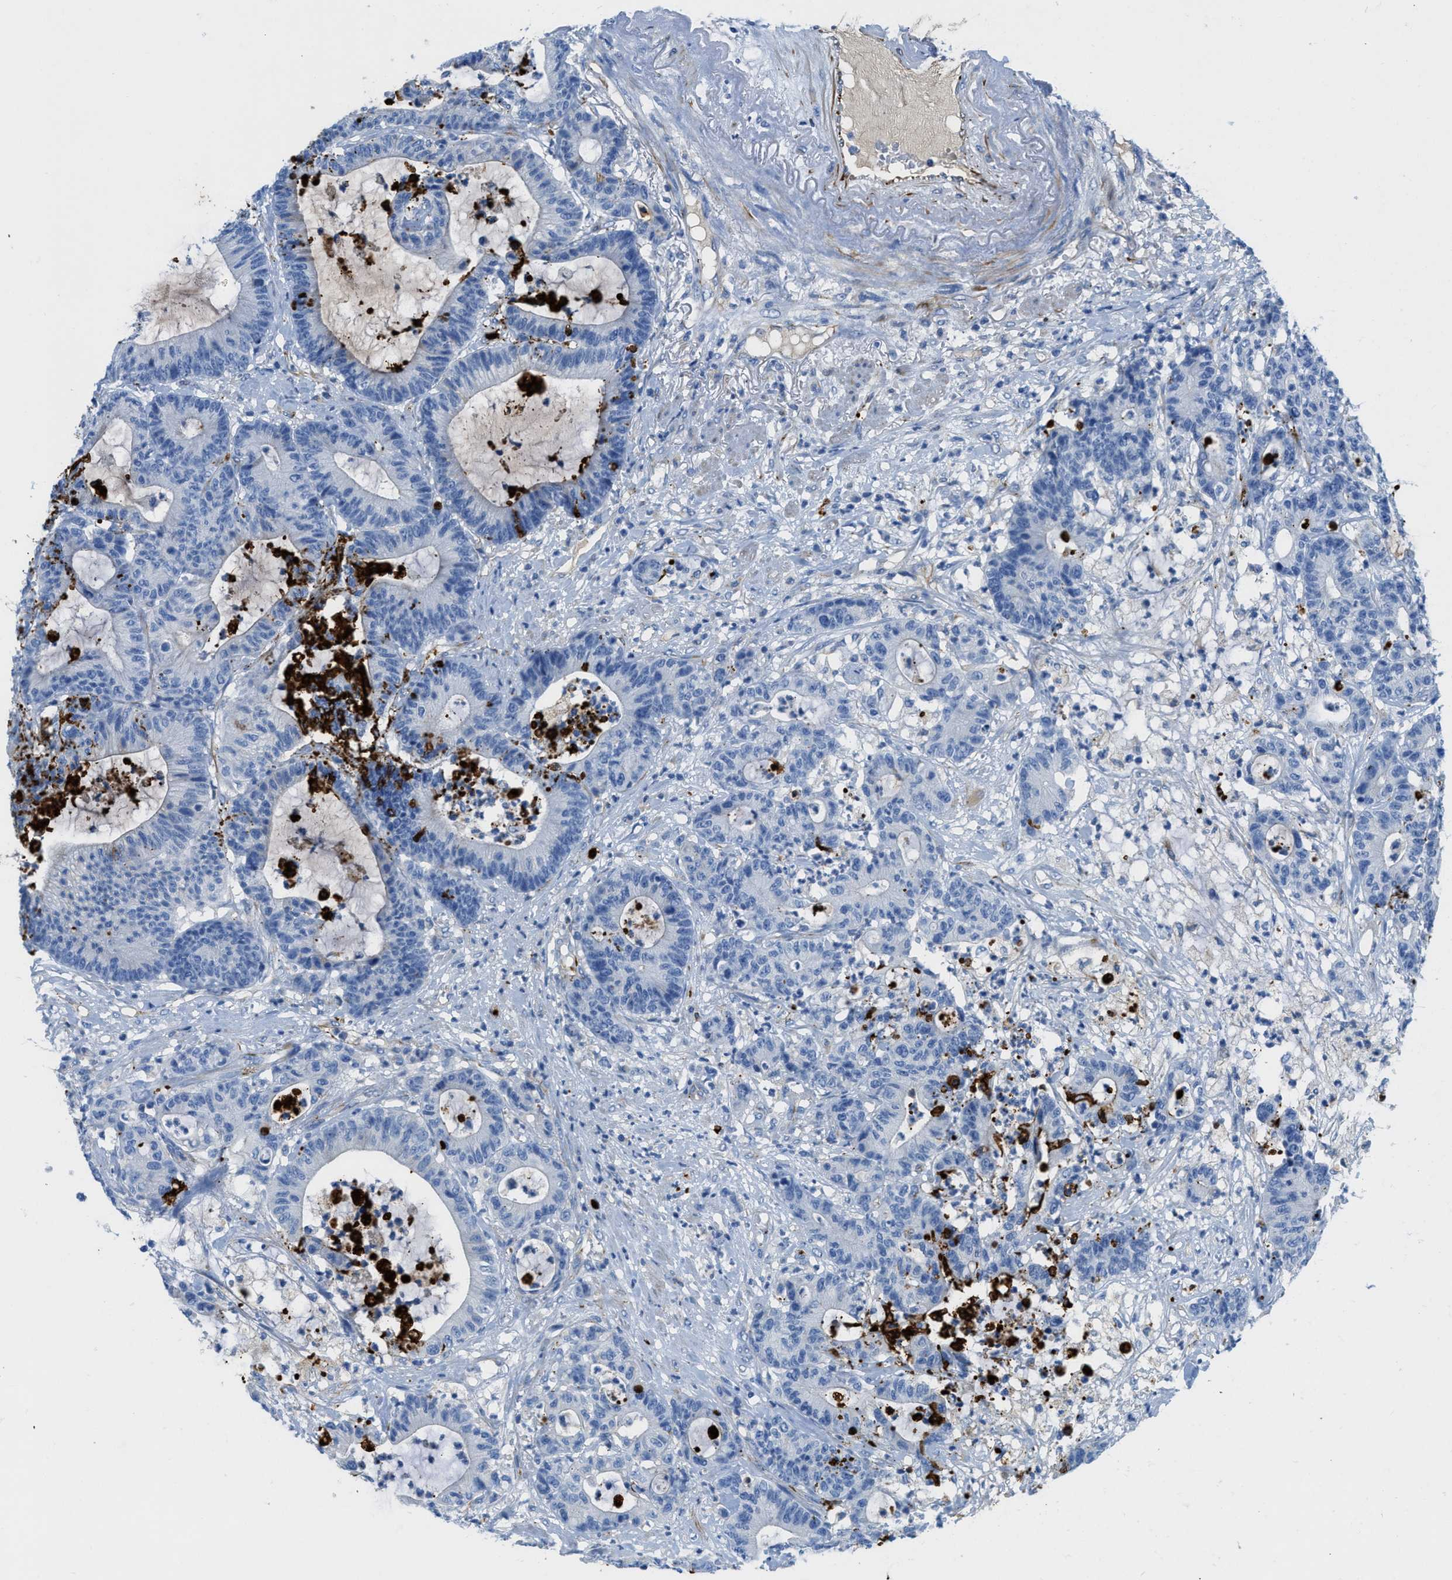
{"staining": {"intensity": "negative", "quantity": "none", "location": "none"}, "tissue": "colorectal cancer", "cell_type": "Tumor cells", "image_type": "cancer", "snomed": [{"axis": "morphology", "description": "Adenocarcinoma, NOS"}, {"axis": "topography", "description": "Colon"}], "caption": "Tumor cells show no significant expression in colorectal cancer (adenocarcinoma).", "gene": "XCR1", "patient": {"sex": "female", "age": 84}}